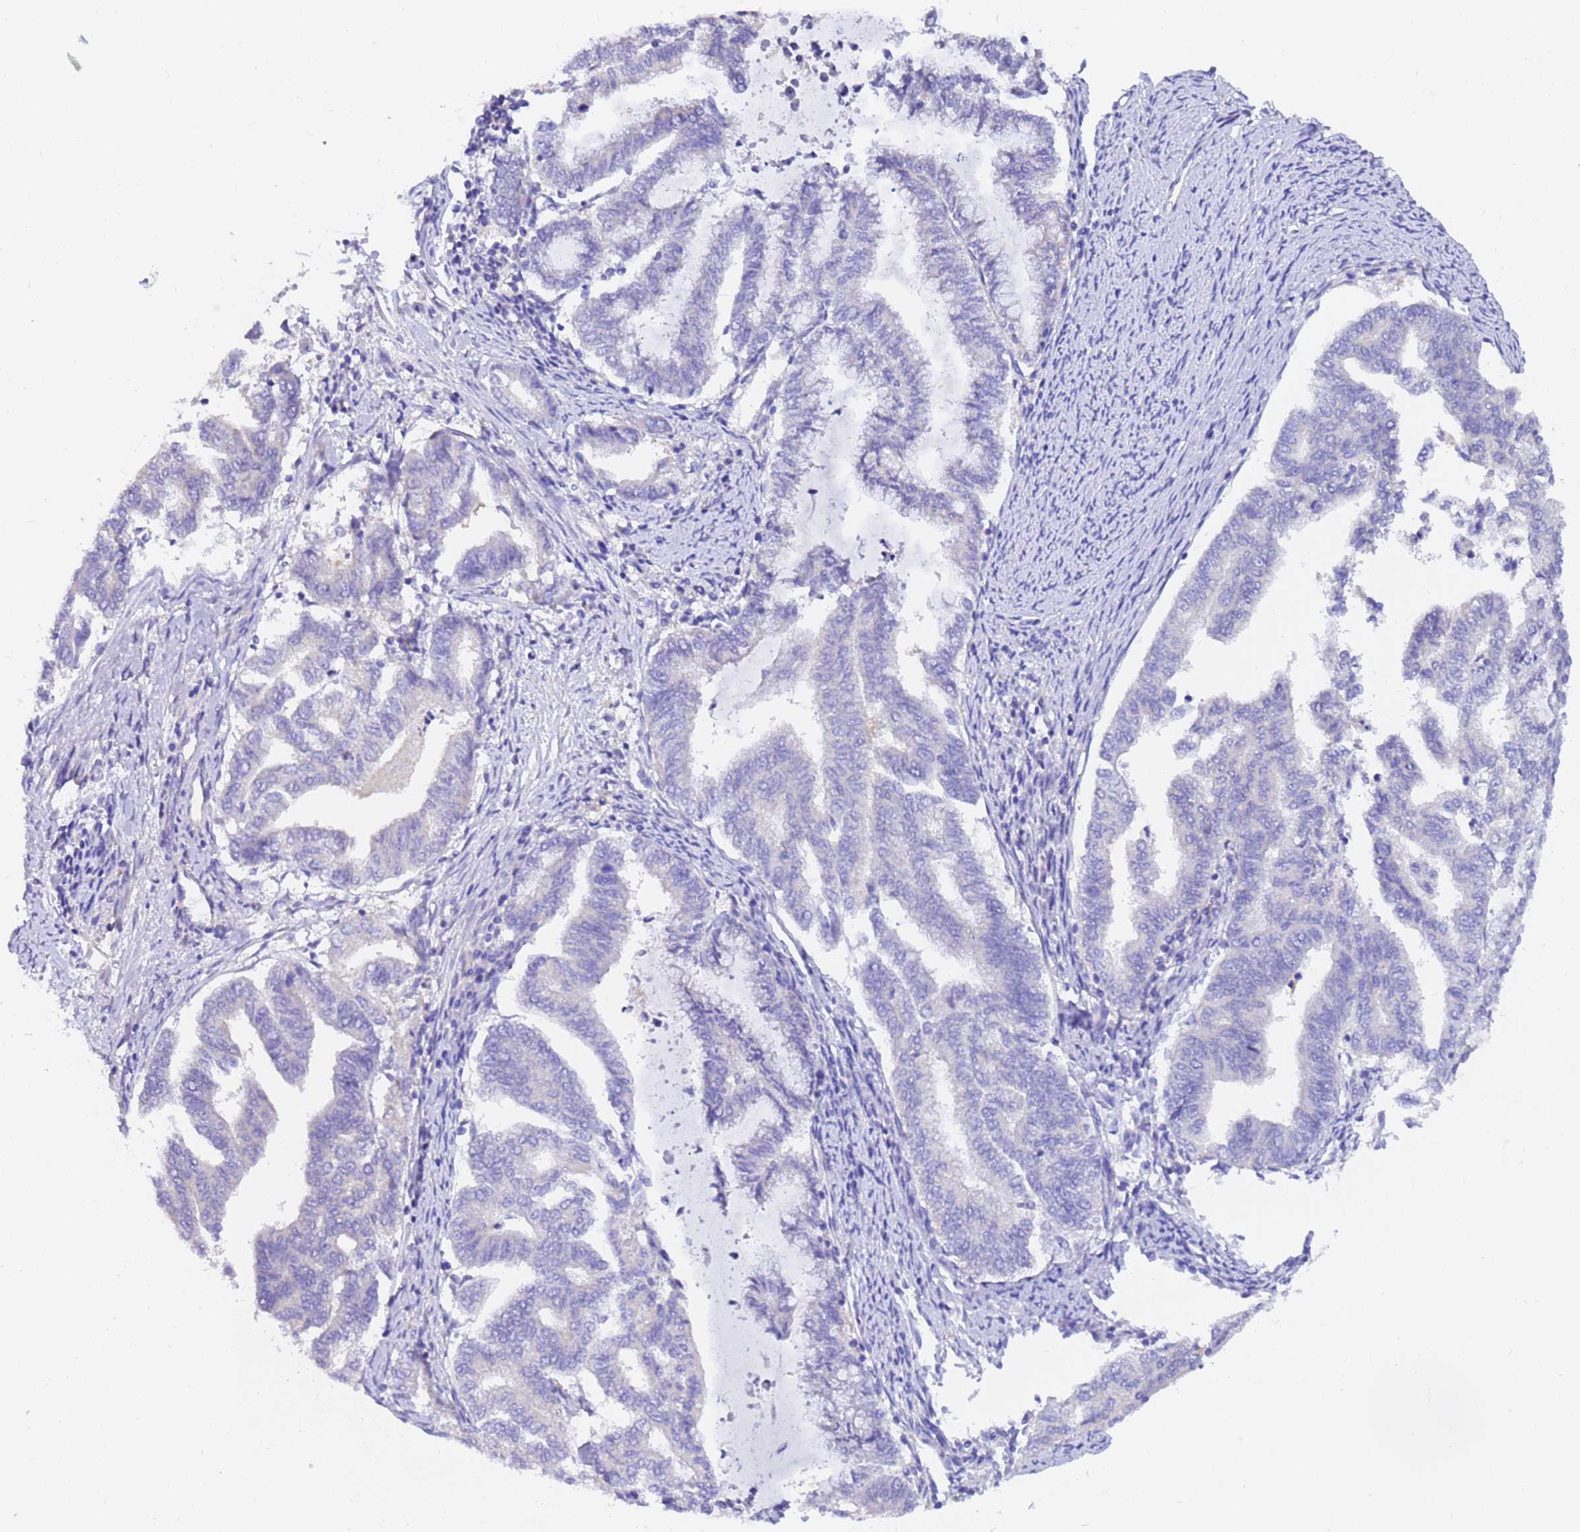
{"staining": {"intensity": "negative", "quantity": "none", "location": "none"}, "tissue": "endometrial cancer", "cell_type": "Tumor cells", "image_type": "cancer", "snomed": [{"axis": "morphology", "description": "Adenocarcinoma, NOS"}, {"axis": "topography", "description": "Endometrium"}], "caption": "Immunohistochemistry (IHC) histopathology image of neoplastic tissue: adenocarcinoma (endometrial) stained with DAB (3,3'-diaminobenzidine) displays no significant protein staining in tumor cells.", "gene": "SRL", "patient": {"sex": "female", "age": 79}}